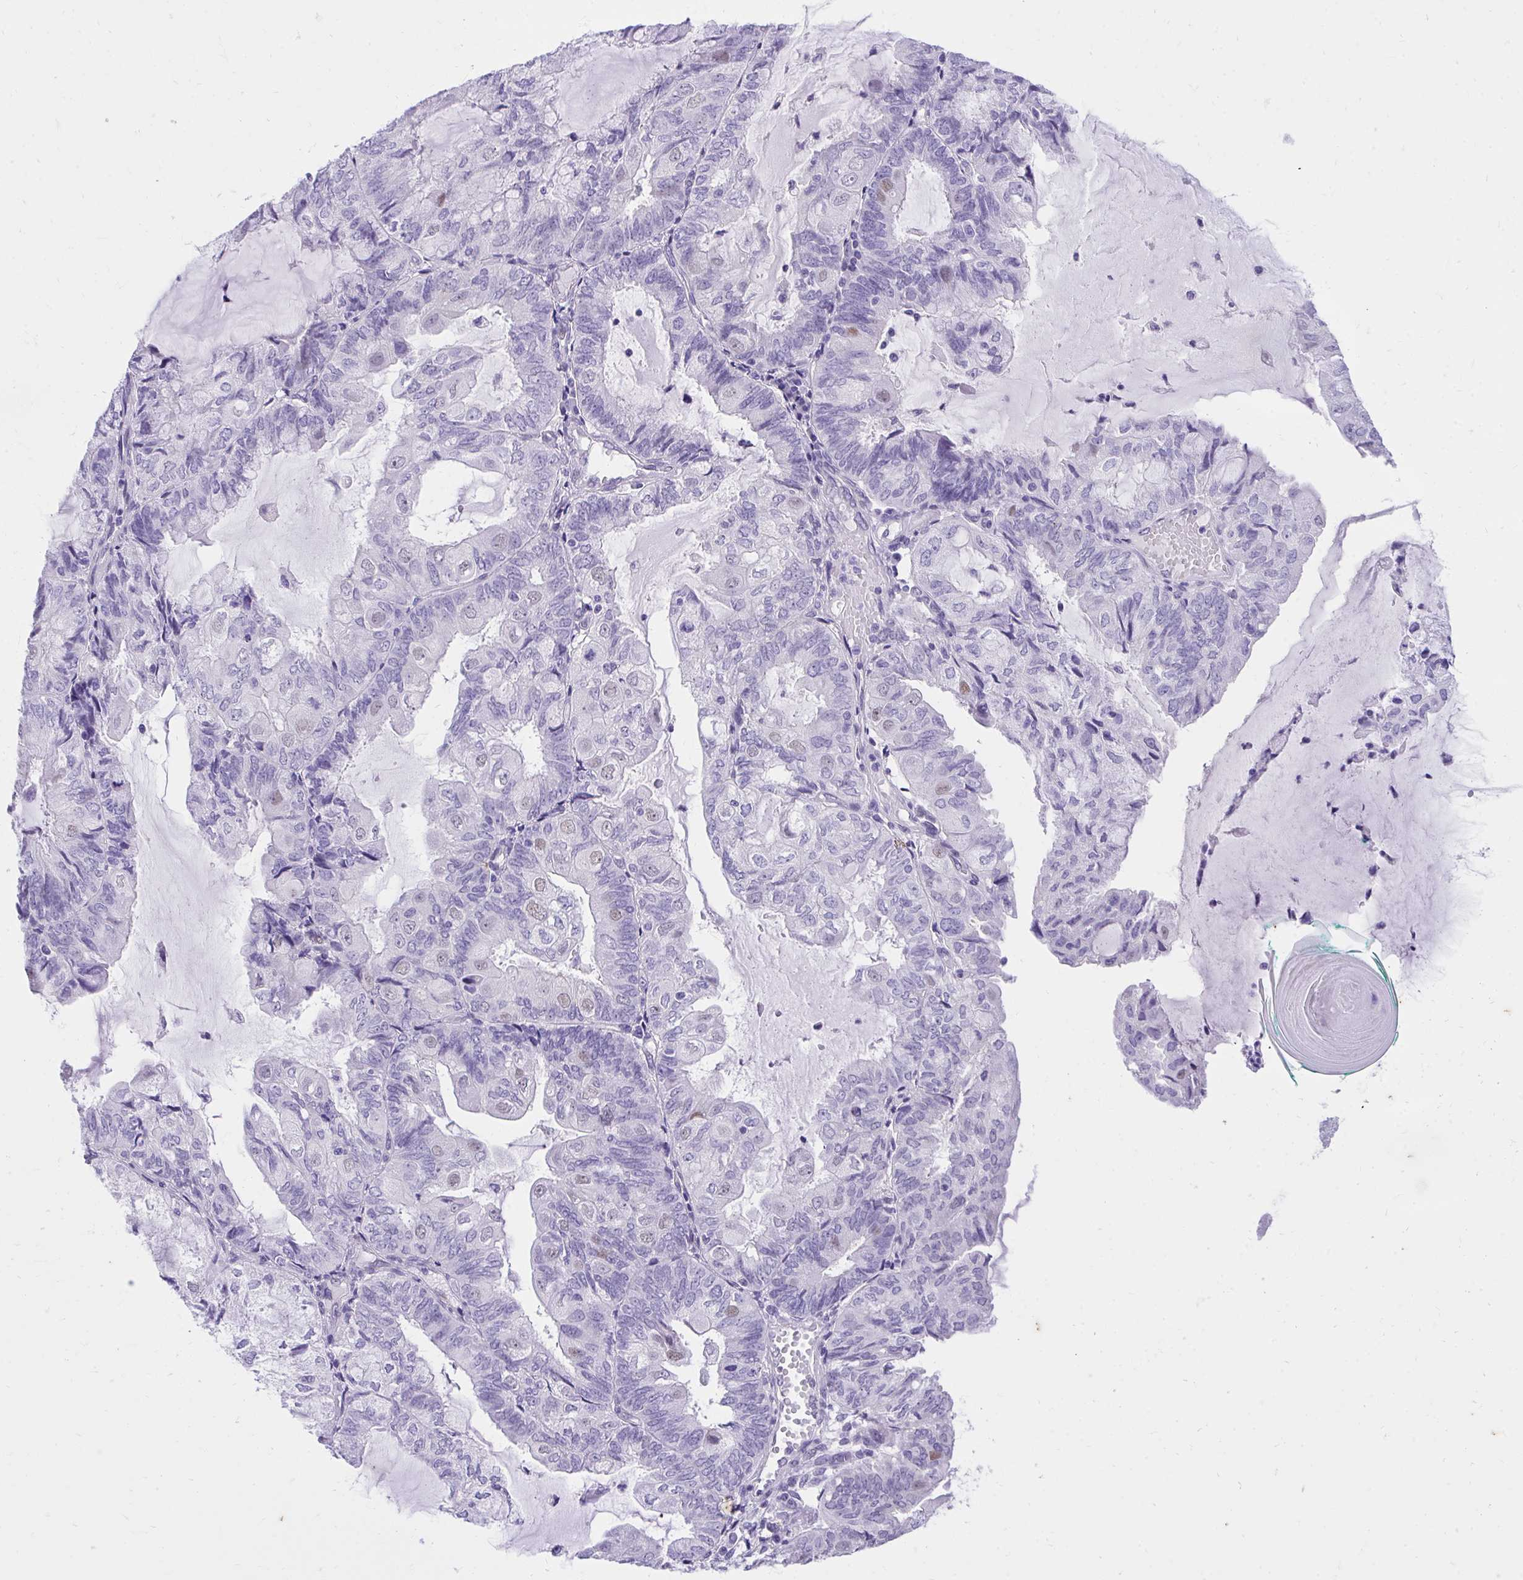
{"staining": {"intensity": "weak", "quantity": "<25%", "location": "nuclear"}, "tissue": "endometrial cancer", "cell_type": "Tumor cells", "image_type": "cancer", "snomed": [{"axis": "morphology", "description": "Adenocarcinoma, NOS"}, {"axis": "topography", "description": "Endometrium"}], "caption": "The IHC photomicrograph has no significant expression in tumor cells of endometrial cancer (adenocarcinoma) tissue.", "gene": "KLK1", "patient": {"sex": "female", "age": 81}}